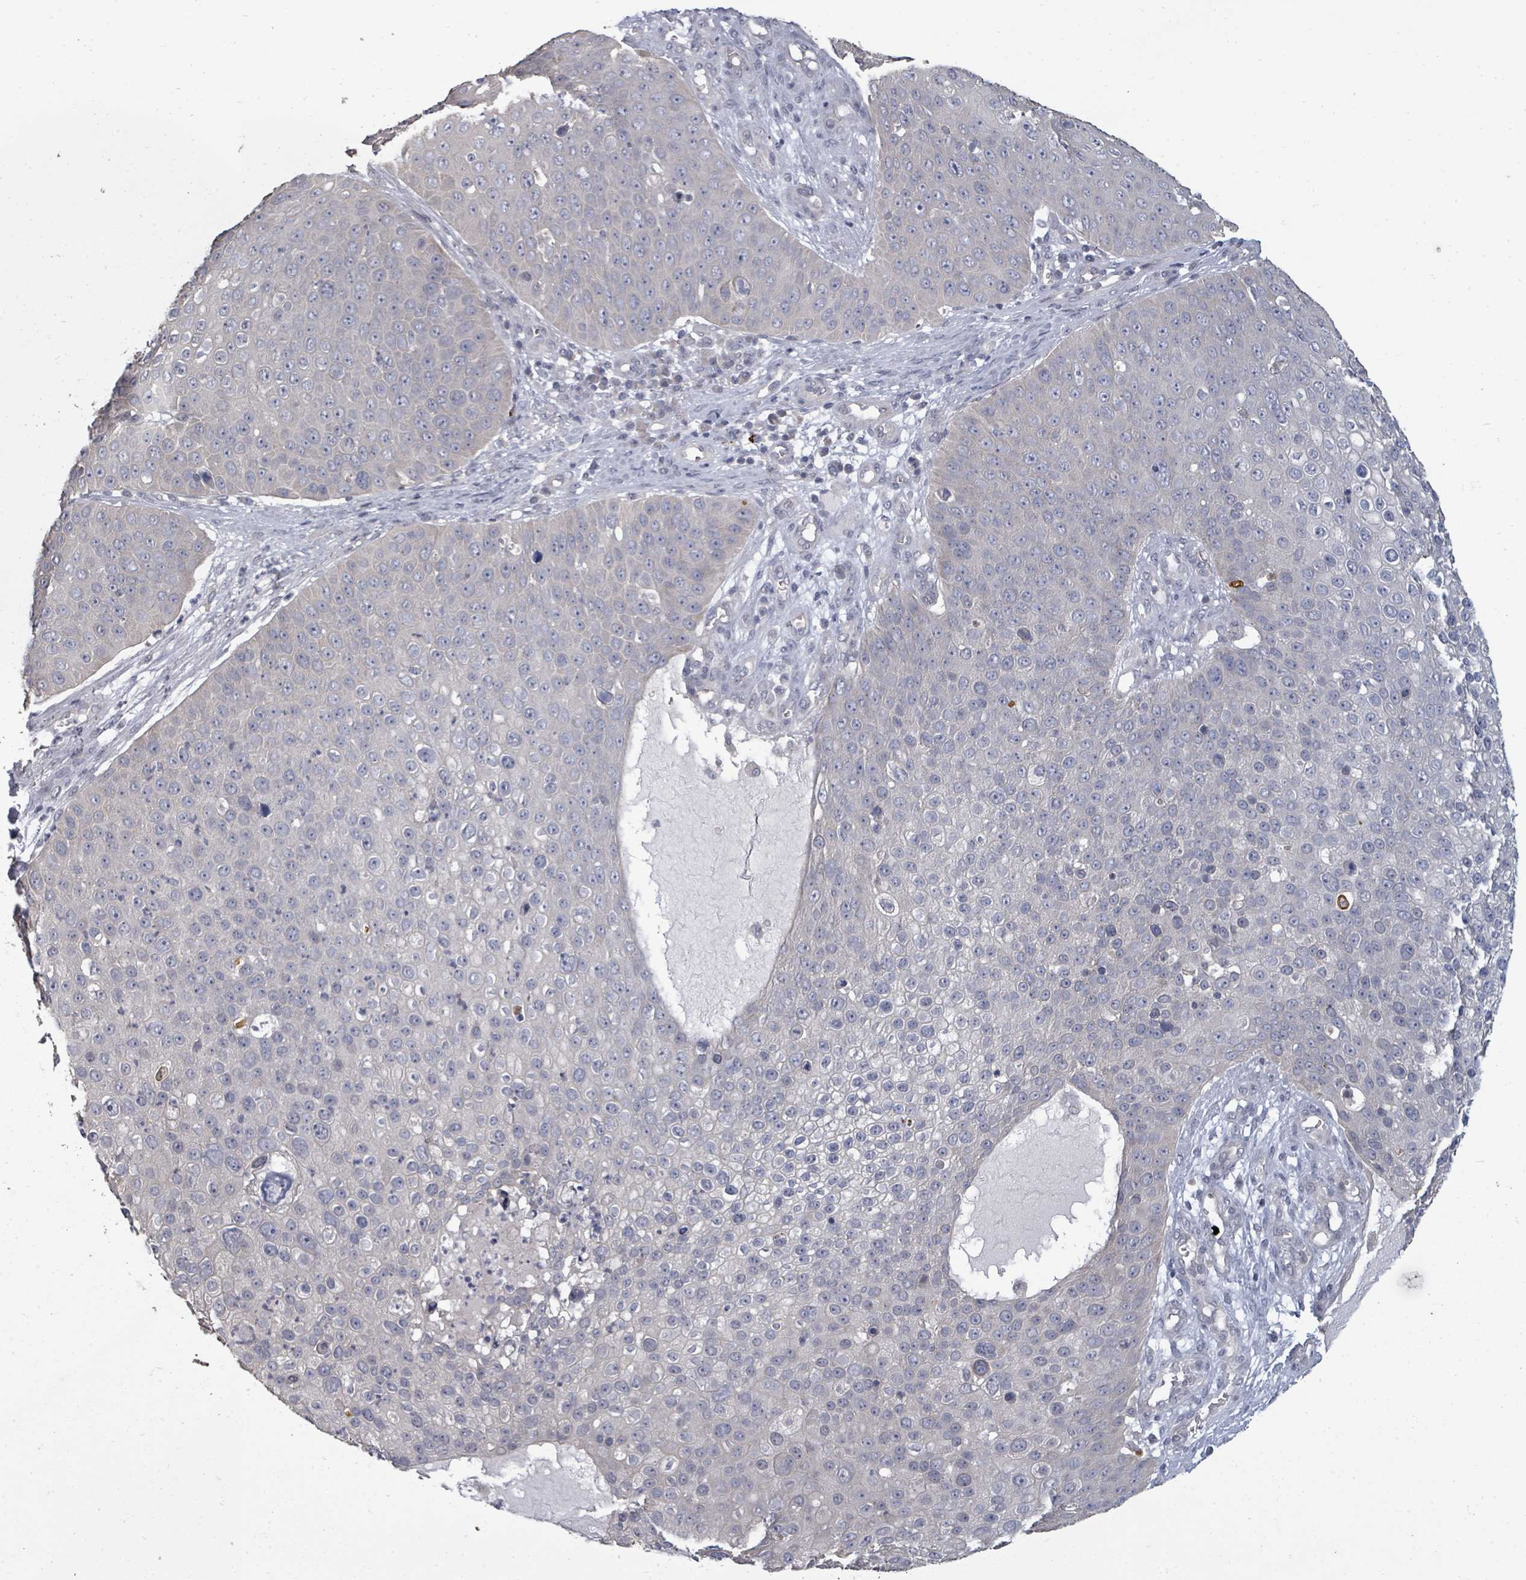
{"staining": {"intensity": "negative", "quantity": "none", "location": "none"}, "tissue": "skin cancer", "cell_type": "Tumor cells", "image_type": "cancer", "snomed": [{"axis": "morphology", "description": "Squamous cell carcinoma, NOS"}, {"axis": "topography", "description": "Skin"}], "caption": "Immunohistochemical staining of skin cancer (squamous cell carcinoma) exhibits no significant staining in tumor cells.", "gene": "ASB12", "patient": {"sex": "male", "age": 71}}